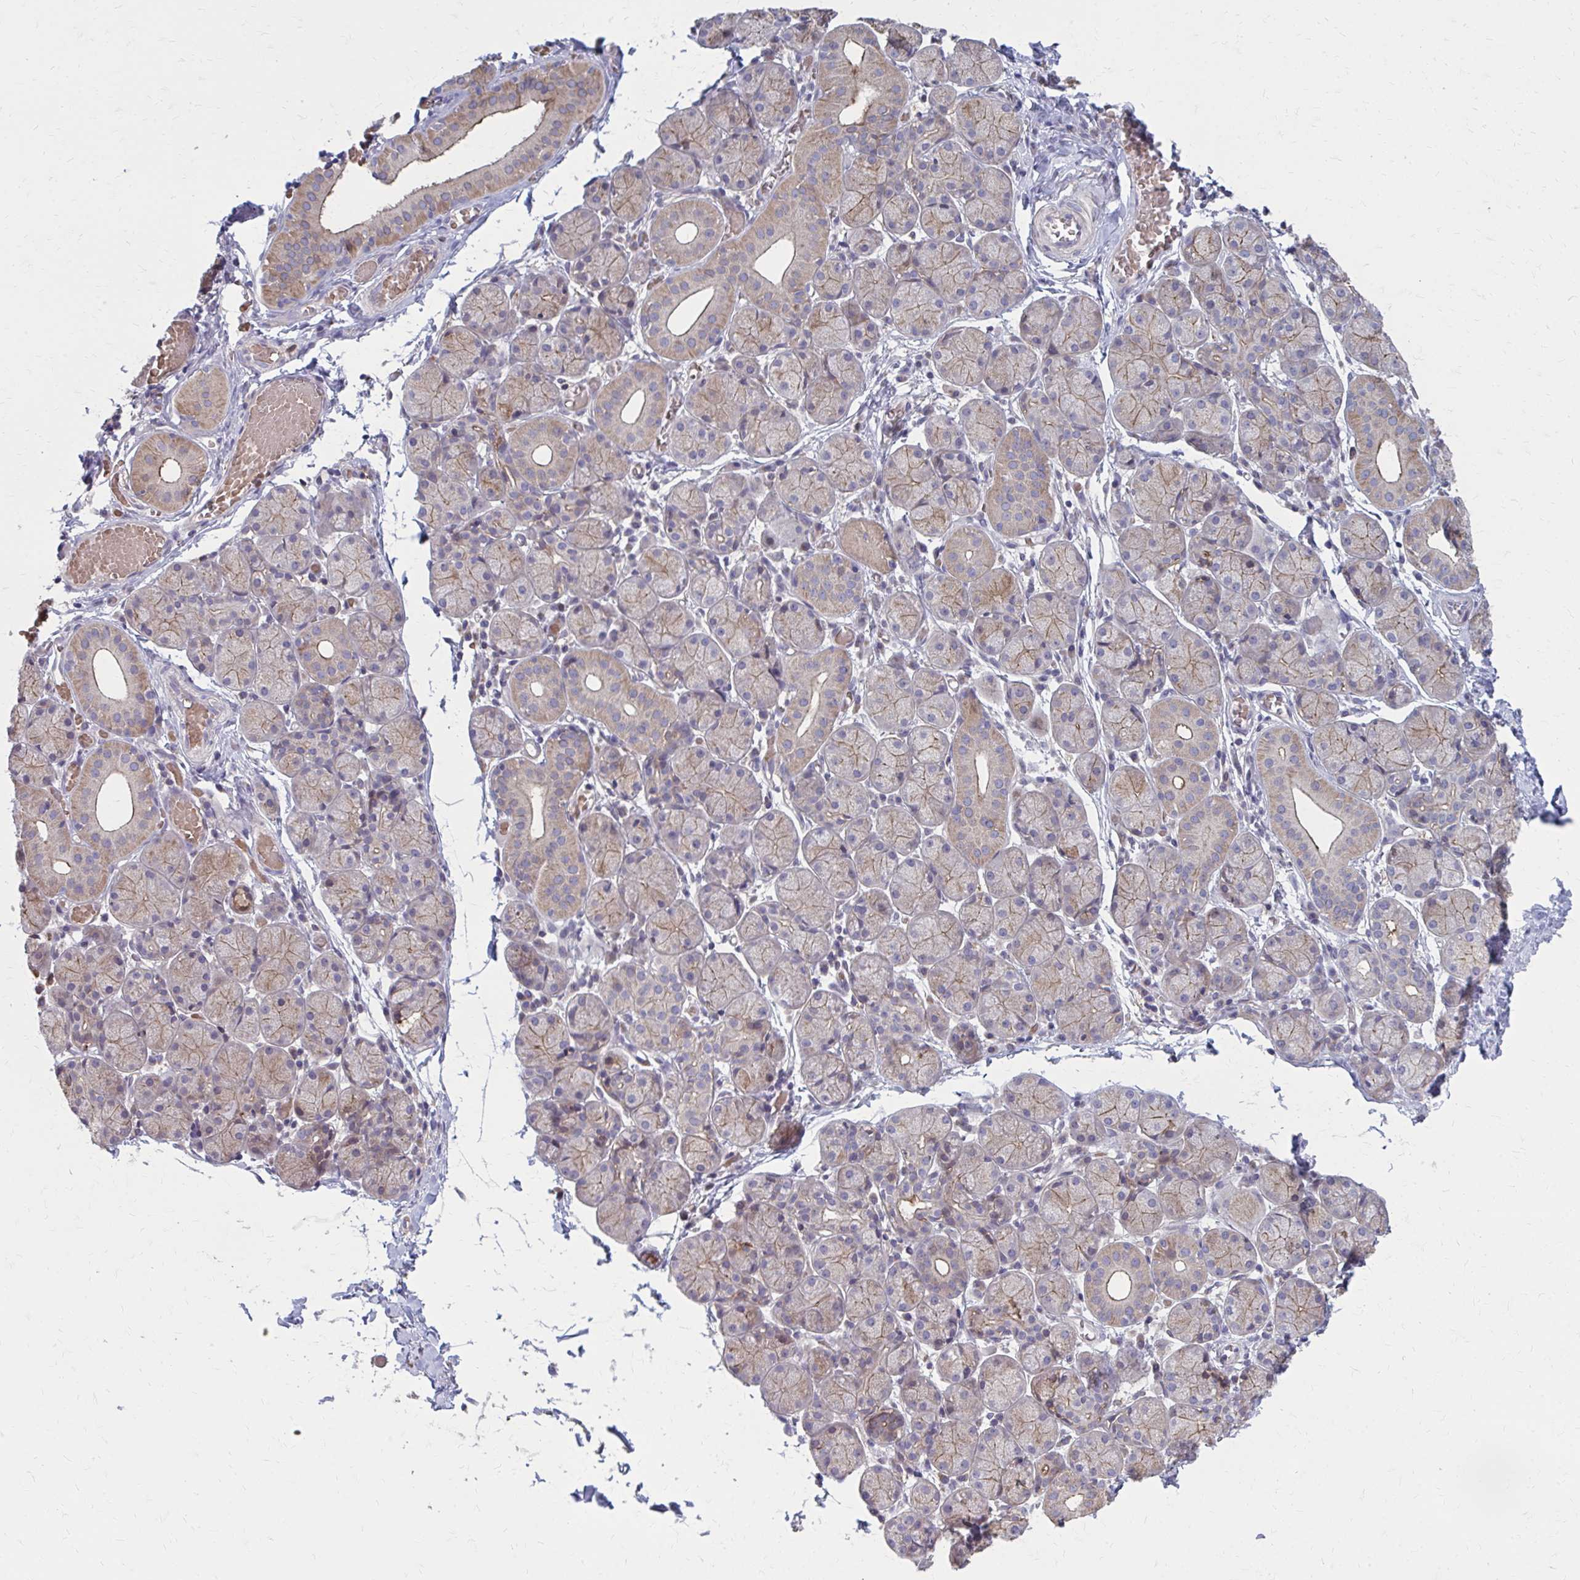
{"staining": {"intensity": "moderate", "quantity": "25%-75%", "location": "cytoplasmic/membranous"}, "tissue": "salivary gland", "cell_type": "Glandular cells", "image_type": "normal", "snomed": [{"axis": "morphology", "description": "Normal tissue, NOS"}, {"axis": "topography", "description": "Salivary gland"}], "caption": "Immunohistochemistry of unremarkable salivary gland demonstrates medium levels of moderate cytoplasmic/membranous expression in about 25%-75% of glandular cells. (DAB = brown stain, brightfield microscopy at high magnification).", "gene": "MMP14", "patient": {"sex": "female", "age": 24}}